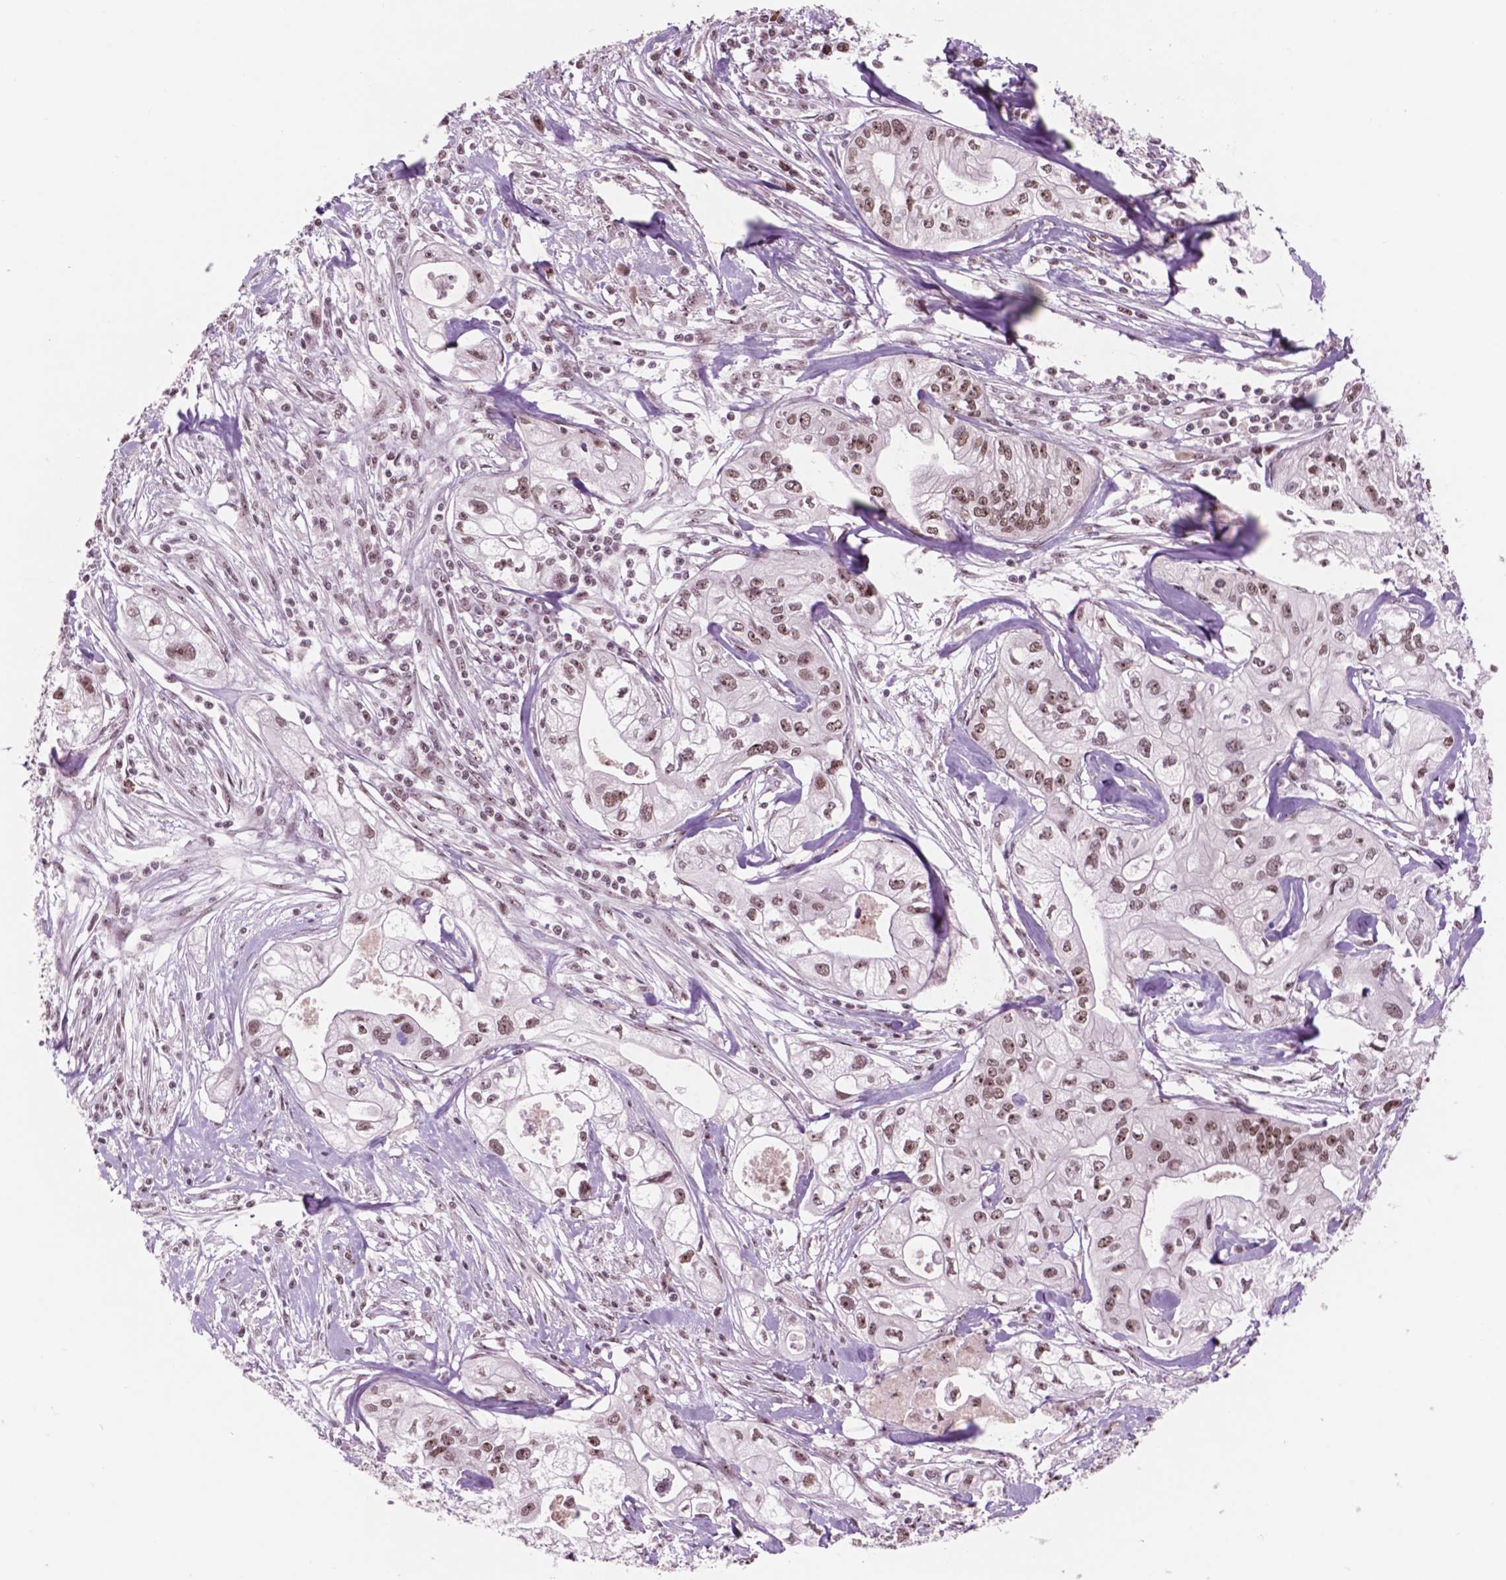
{"staining": {"intensity": "moderate", "quantity": ">75%", "location": "nuclear"}, "tissue": "pancreatic cancer", "cell_type": "Tumor cells", "image_type": "cancer", "snomed": [{"axis": "morphology", "description": "Adenocarcinoma, NOS"}, {"axis": "topography", "description": "Pancreas"}], "caption": "A brown stain highlights moderate nuclear staining of a protein in adenocarcinoma (pancreatic) tumor cells.", "gene": "POLR2E", "patient": {"sex": "male", "age": 70}}